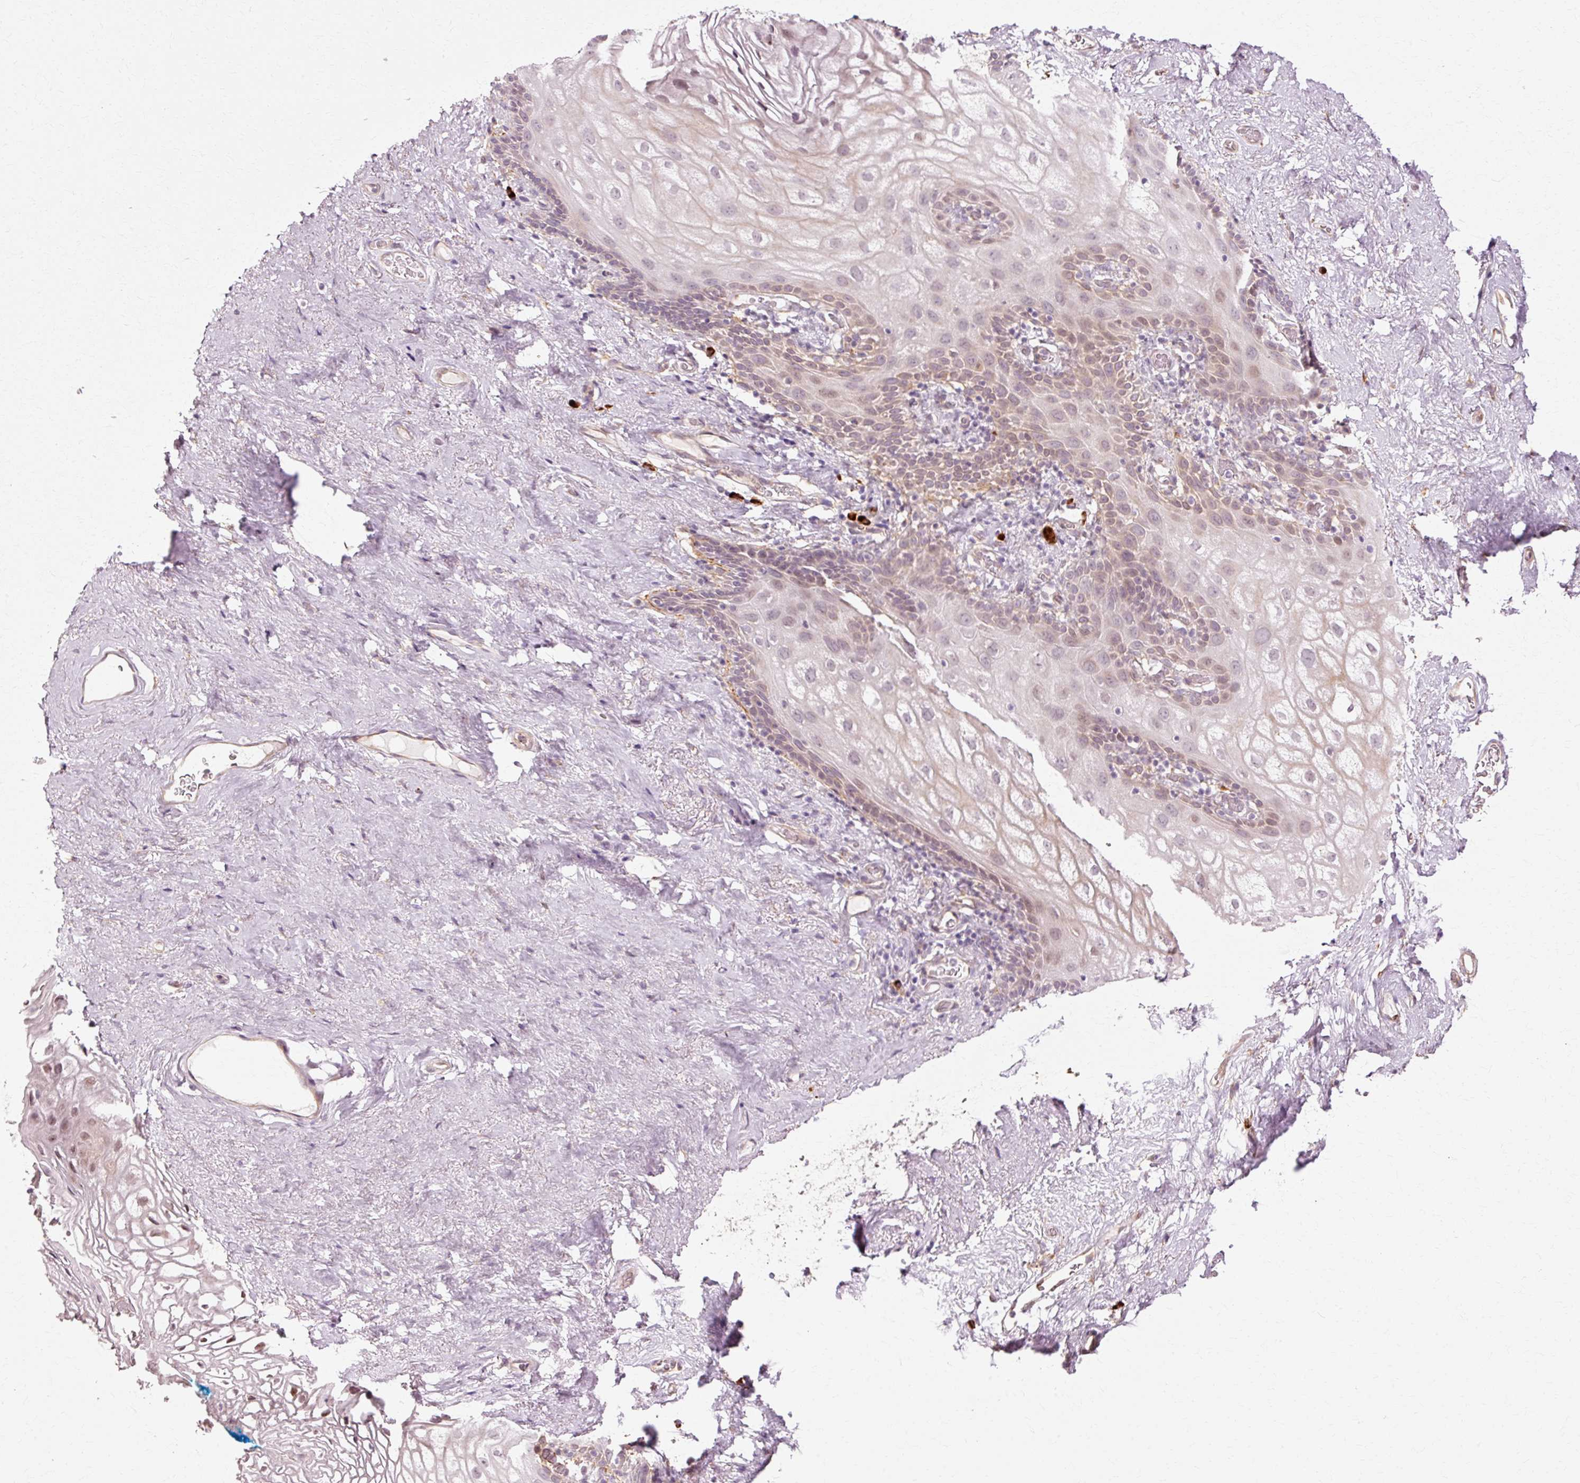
{"staining": {"intensity": "weak", "quantity": "<25%", "location": "nuclear"}, "tissue": "vagina", "cell_type": "Squamous epithelial cells", "image_type": "normal", "snomed": [{"axis": "morphology", "description": "Normal tissue, NOS"}, {"axis": "topography", "description": "Vagina"}, {"axis": "topography", "description": "Peripheral nerve tissue"}], "caption": "Vagina stained for a protein using immunohistochemistry shows no positivity squamous epithelial cells.", "gene": "RANBP2", "patient": {"sex": "female", "age": 71}}